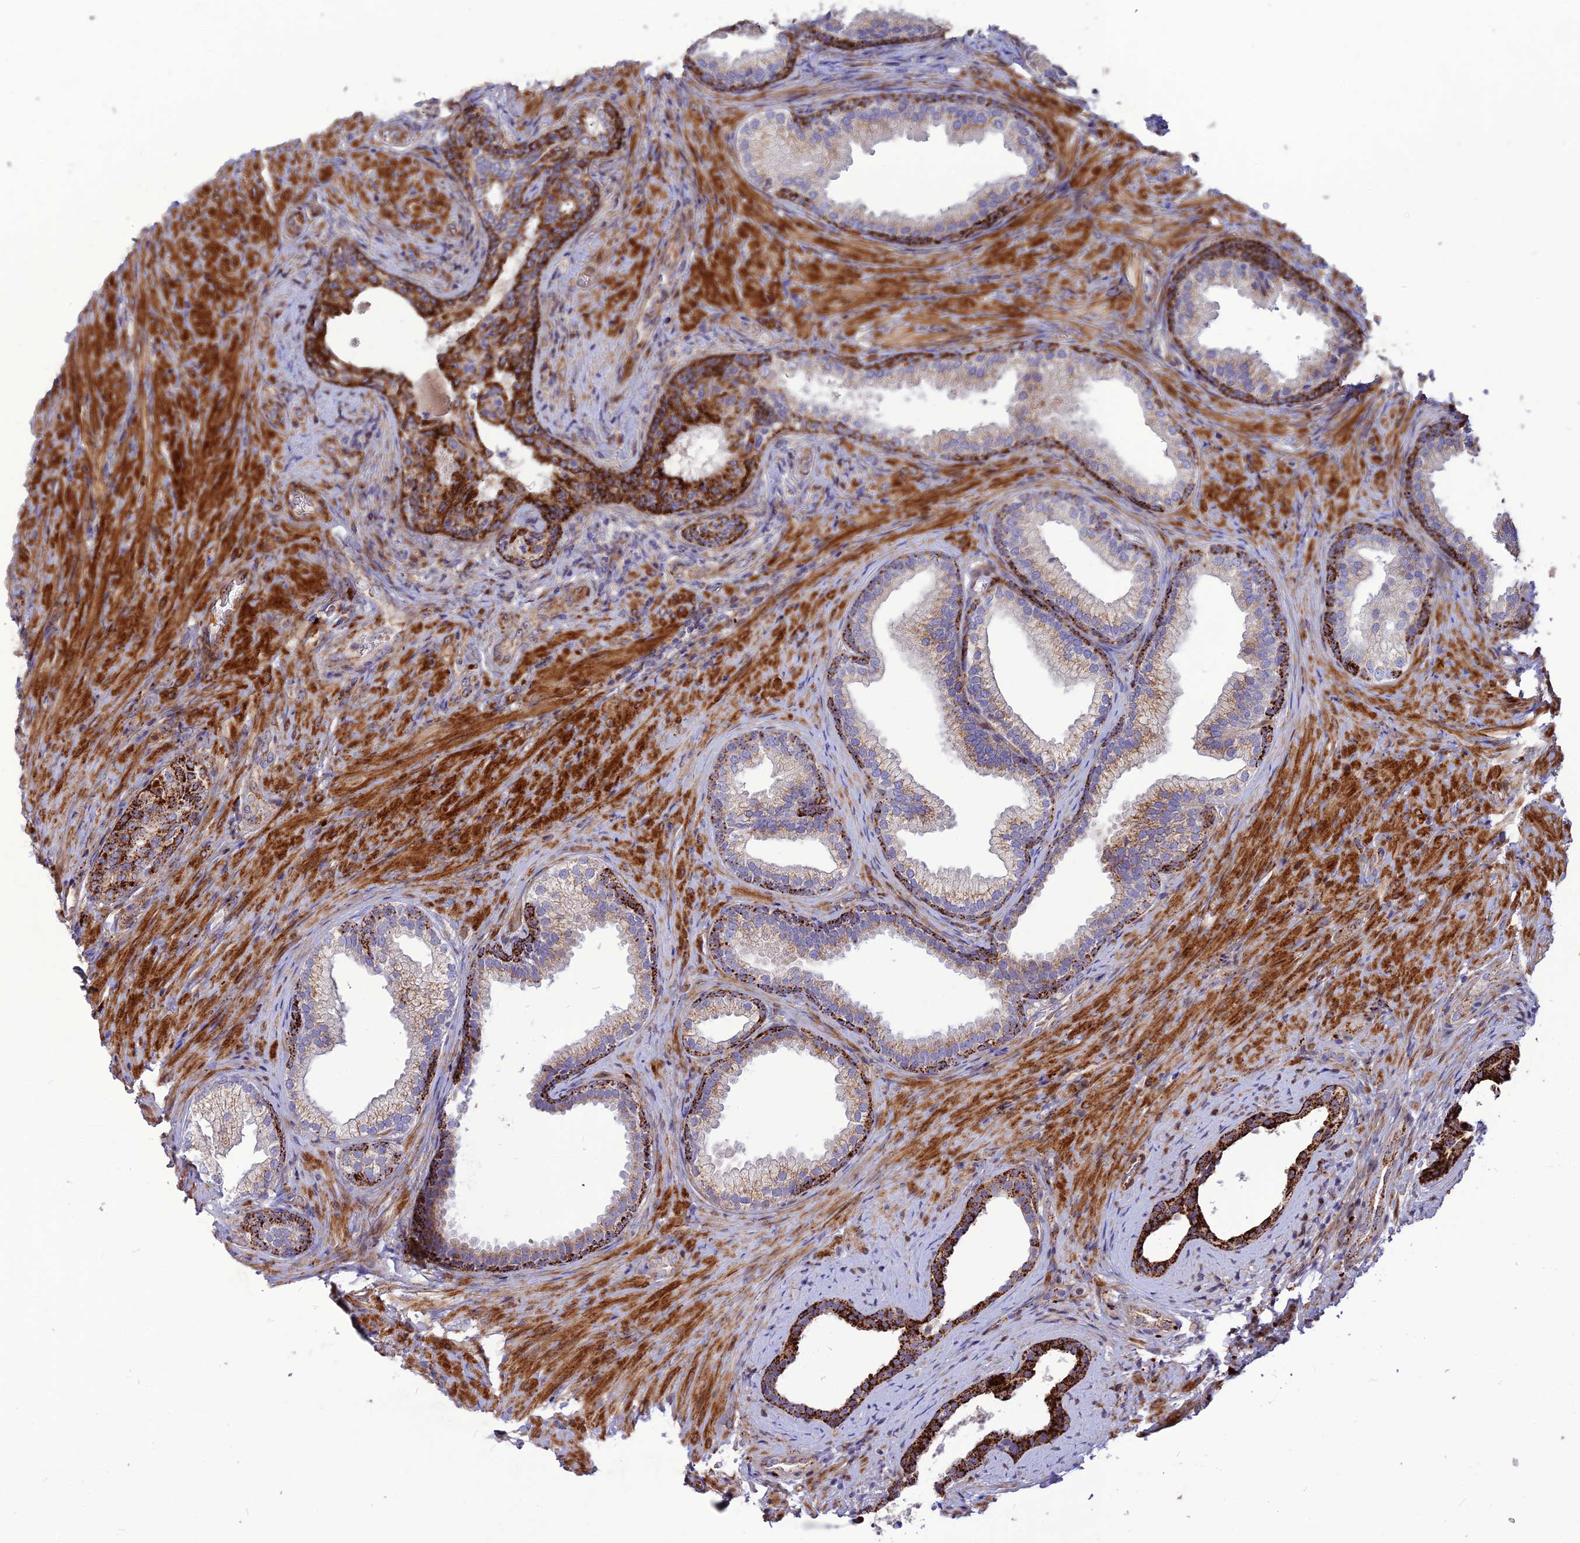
{"staining": {"intensity": "strong", "quantity": "25%-75%", "location": "cytoplasmic/membranous"}, "tissue": "prostate", "cell_type": "Glandular cells", "image_type": "normal", "snomed": [{"axis": "morphology", "description": "Normal tissue, NOS"}, {"axis": "topography", "description": "Prostate"}], "caption": "Protein expression by IHC shows strong cytoplasmic/membranous expression in approximately 25%-75% of glandular cells in benign prostate. Using DAB (3,3'-diaminobenzidine) (brown) and hematoxylin (blue) stains, captured at high magnification using brightfield microscopy.", "gene": "RIMOC1", "patient": {"sex": "male", "age": 76}}